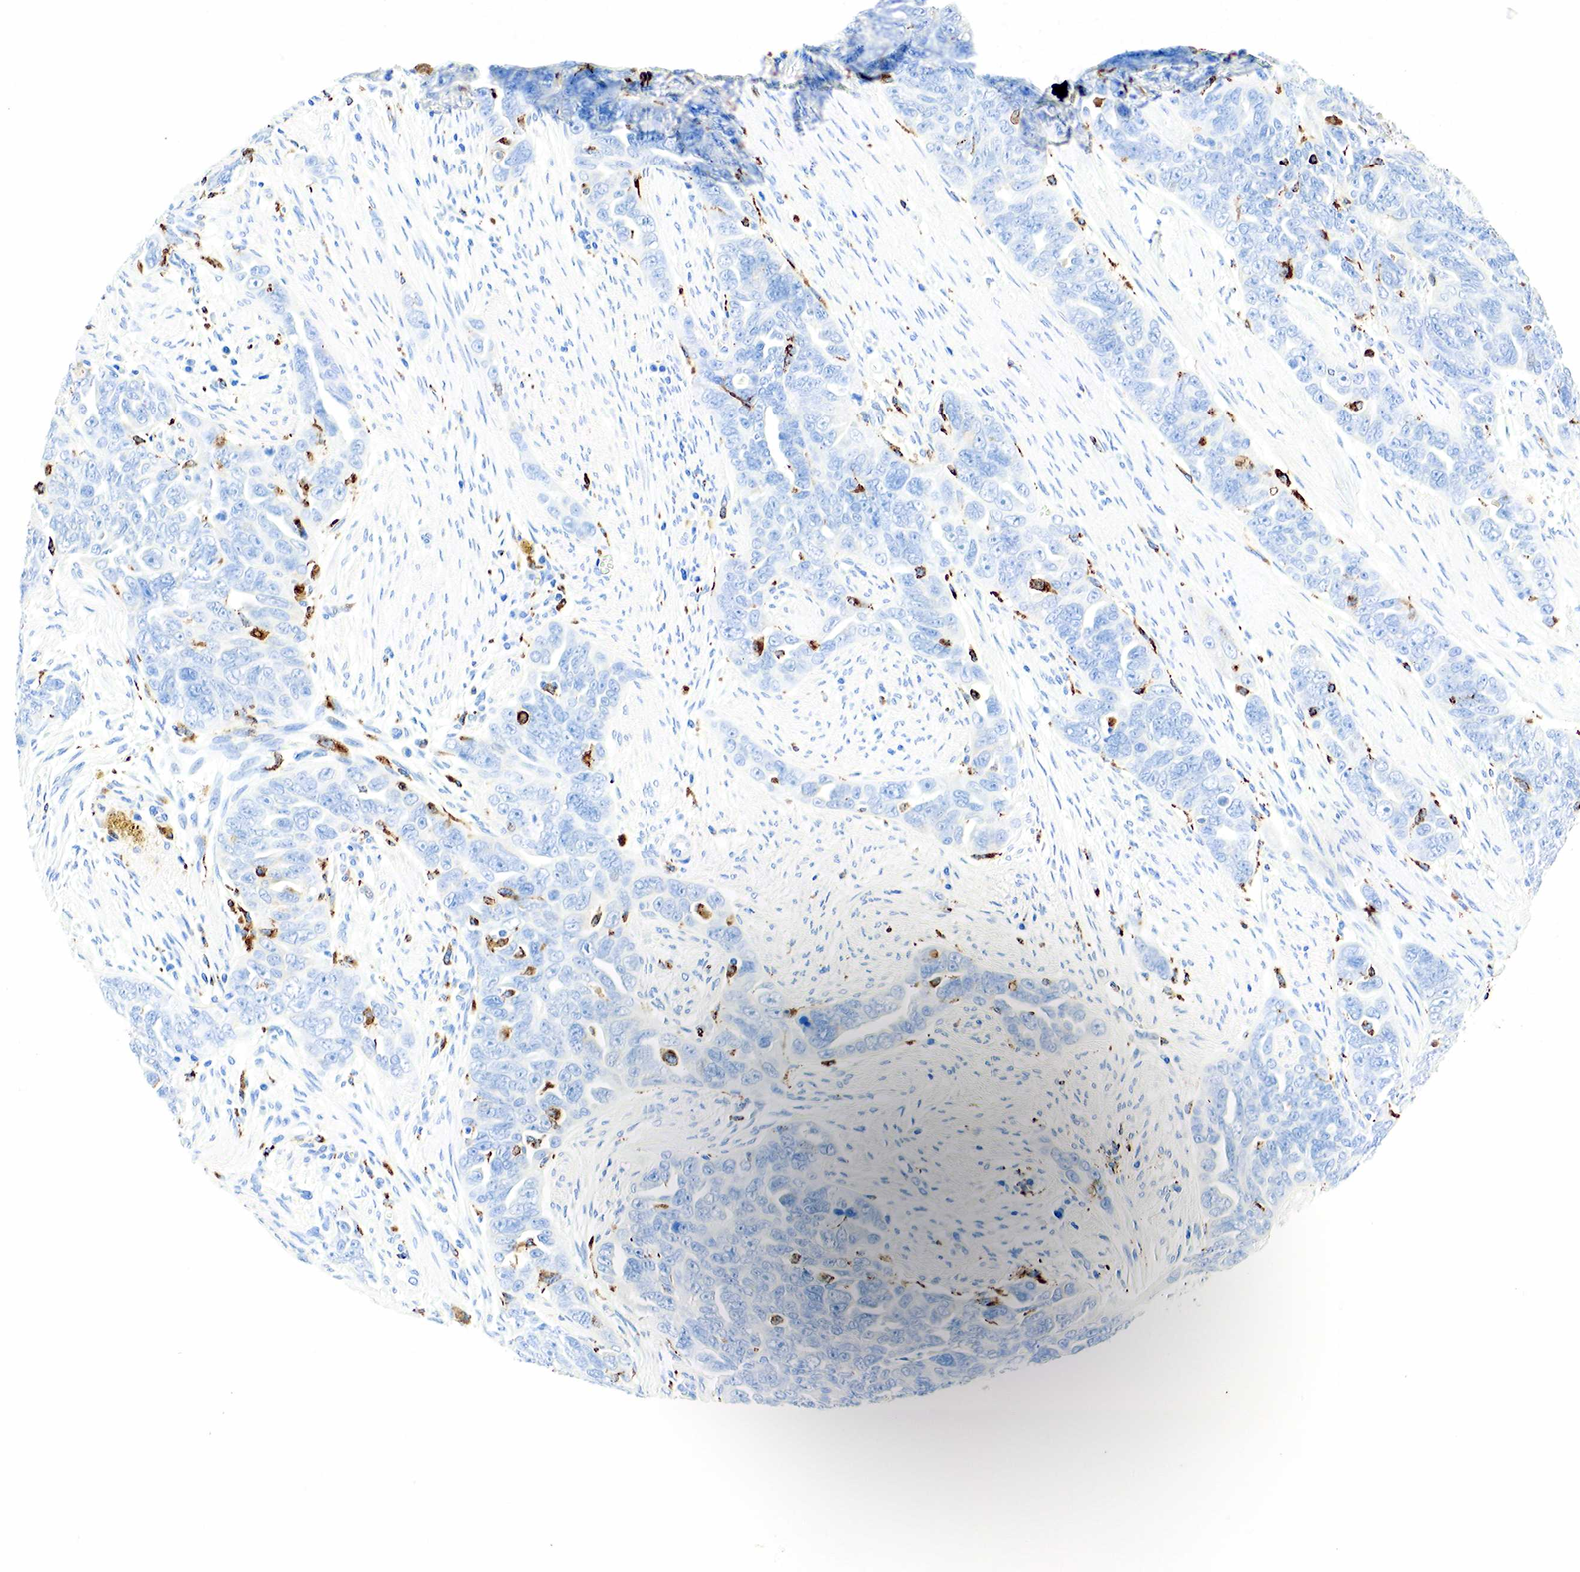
{"staining": {"intensity": "negative", "quantity": "none", "location": "none"}, "tissue": "ovarian cancer", "cell_type": "Tumor cells", "image_type": "cancer", "snomed": [{"axis": "morphology", "description": "Cystadenocarcinoma, serous, NOS"}, {"axis": "topography", "description": "Ovary"}], "caption": "Protein analysis of ovarian serous cystadenocarcinoma exhibits no significant positivity in tumor cells.", "gene": "CD68", "patient": {"sex": "female", "age": 63}}